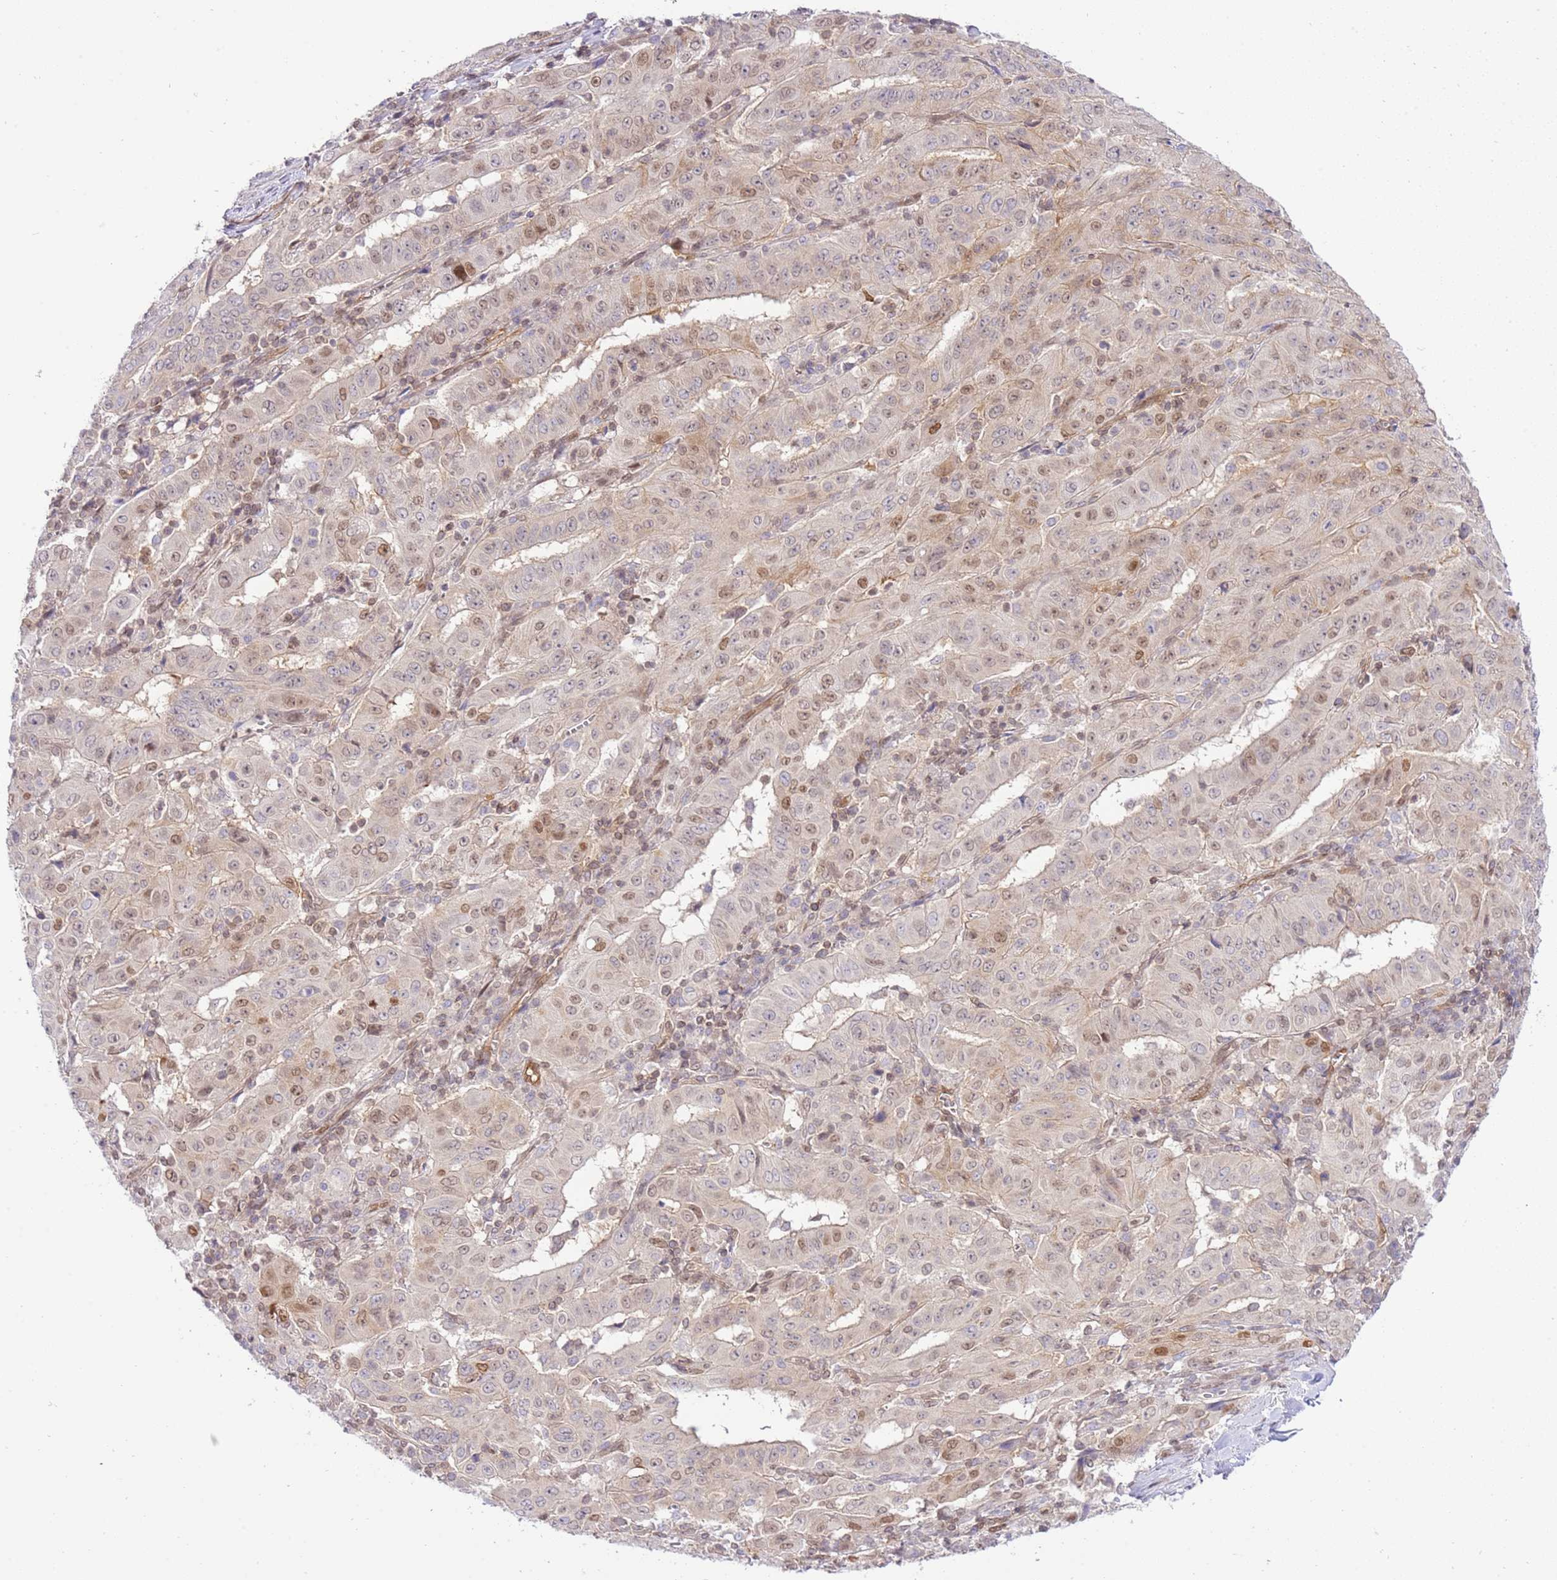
{"staining": {"intensity": "moderate", "quantity": "<25%", "location": "nuclear"}, "tissue": "pancreatic cancer", "cell_type": "Tumor cells", "image_type": "cancer", "snomed": [{"axis": "morphology", "description": "Adenocarcinoma, NOS"}, {"axis": "topography", "description": "Pancreas"}], "caption": "Pancreatic cancer (adenocarcinoma) was stained to show a protein in brown. There is low levels of moderate nuclear positivity in about <25% of tumor cells.", "gene": "TRIM37", "patient": {"sex": "male", "age": 63}}